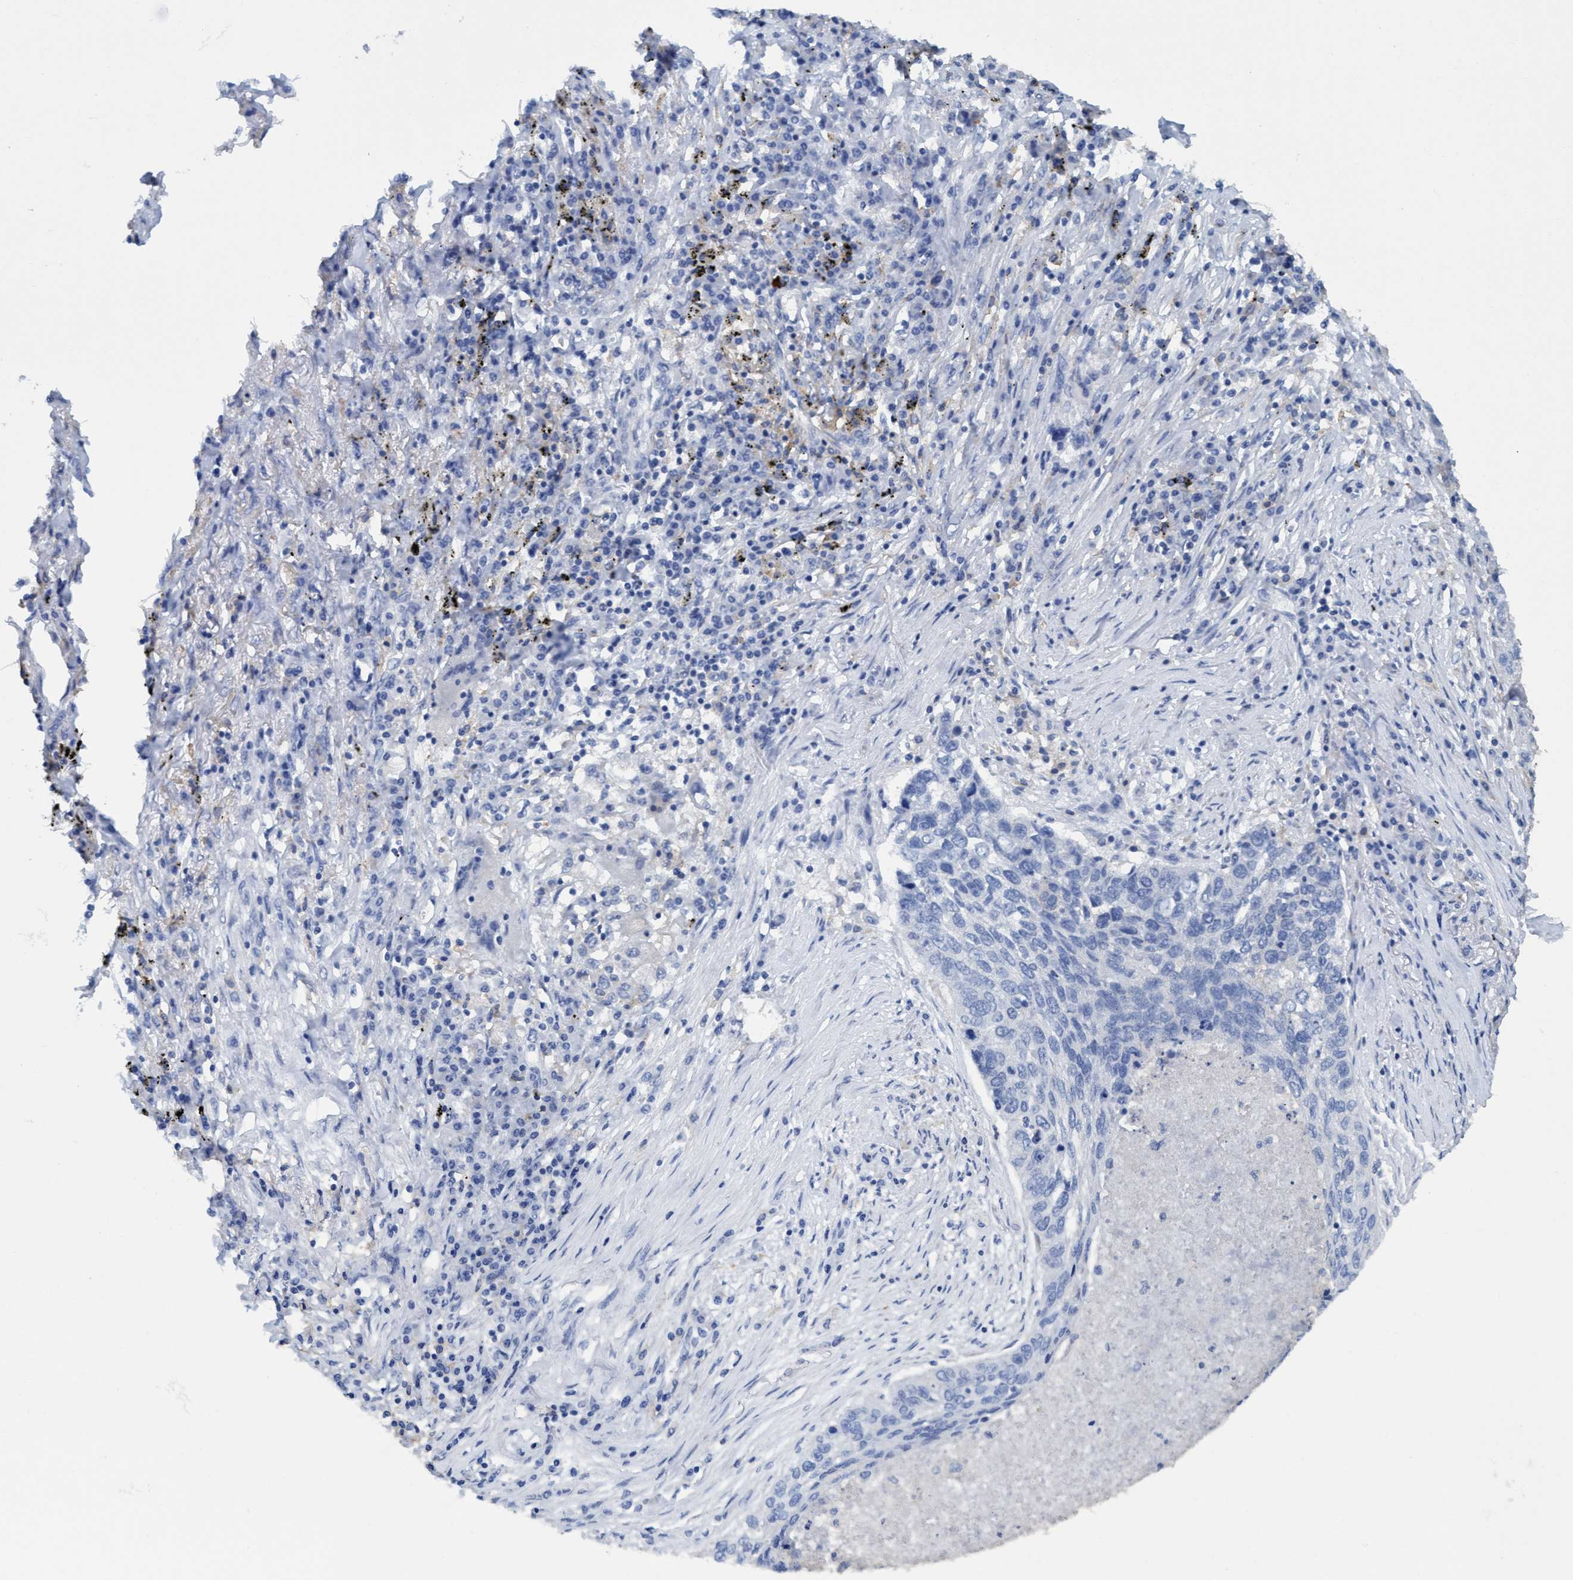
{"staining": {"intensity": "negative", "quantity": "none", "location": "none"}, "tissue": "lung cancer", "cell_type": "Tumor cells", "image_type": "cancer", "snomed": [{"axis": "morphology", "description": "Squamous cell carcinoma, NOS"}, {"axis": "topography", "description": "Lung"}], "caption": "Immunohistochemical staining of squamous cell carcinoma (lung) exhibits no significant expression in tumor cells.", "gene": "DNAI1", "patient": {"sex": "female", "age": 63}}